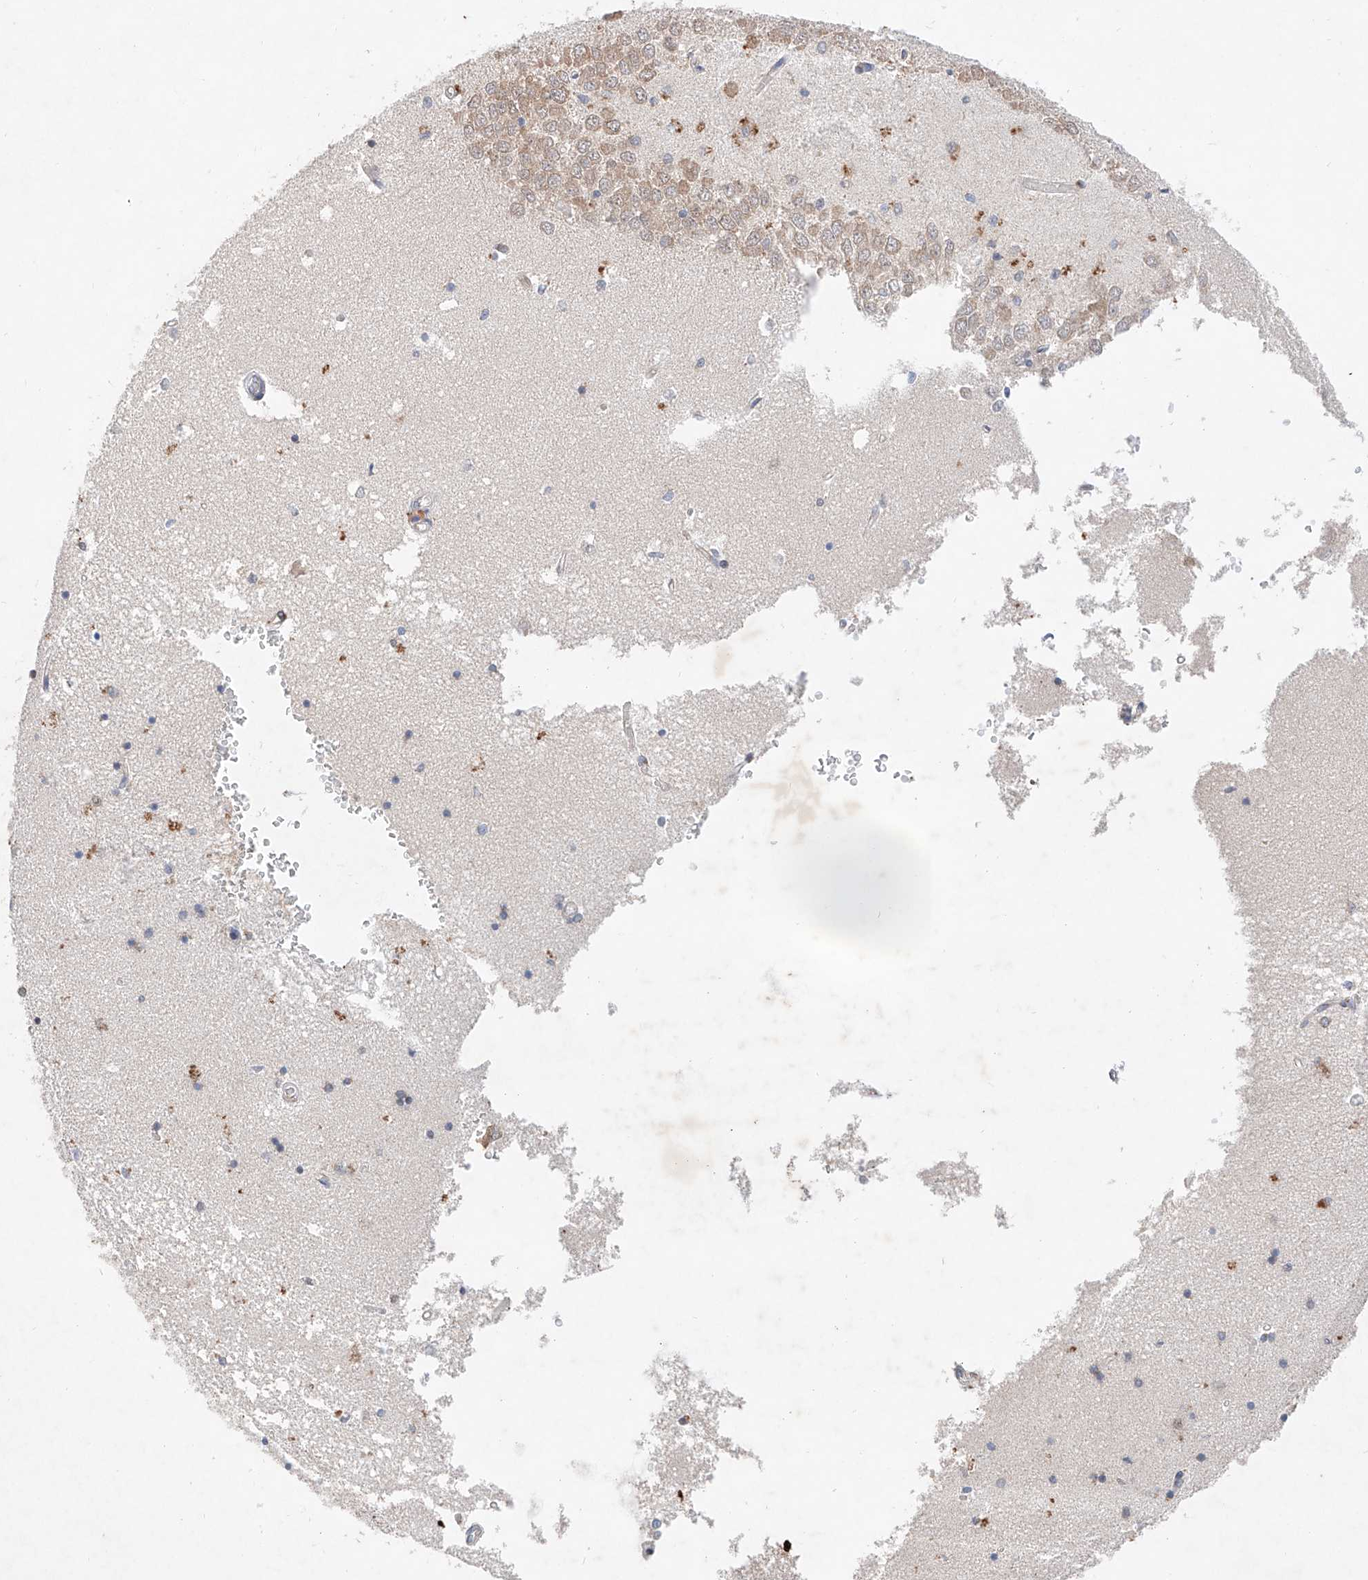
{"staining": {"intensity": "moderate", "quantity": "<25%", "location": "cytoplasmic/membranous"}, "tissue": "hippocampus", "cell_type": "Glial cells", "image_type": "normal", "snomed": [{"axis": "morphology", "description": "Normal tissue, NOS"}, {"axis": "topography", "description": "Hippocampus"}], "caption": "Moderate cytoplasmic/membranous positivity is seen in about <25% of glial cells in unremarkable hippocampus.", "gene": "FASTK", "patient": {"sex": "male", "age": 45}}